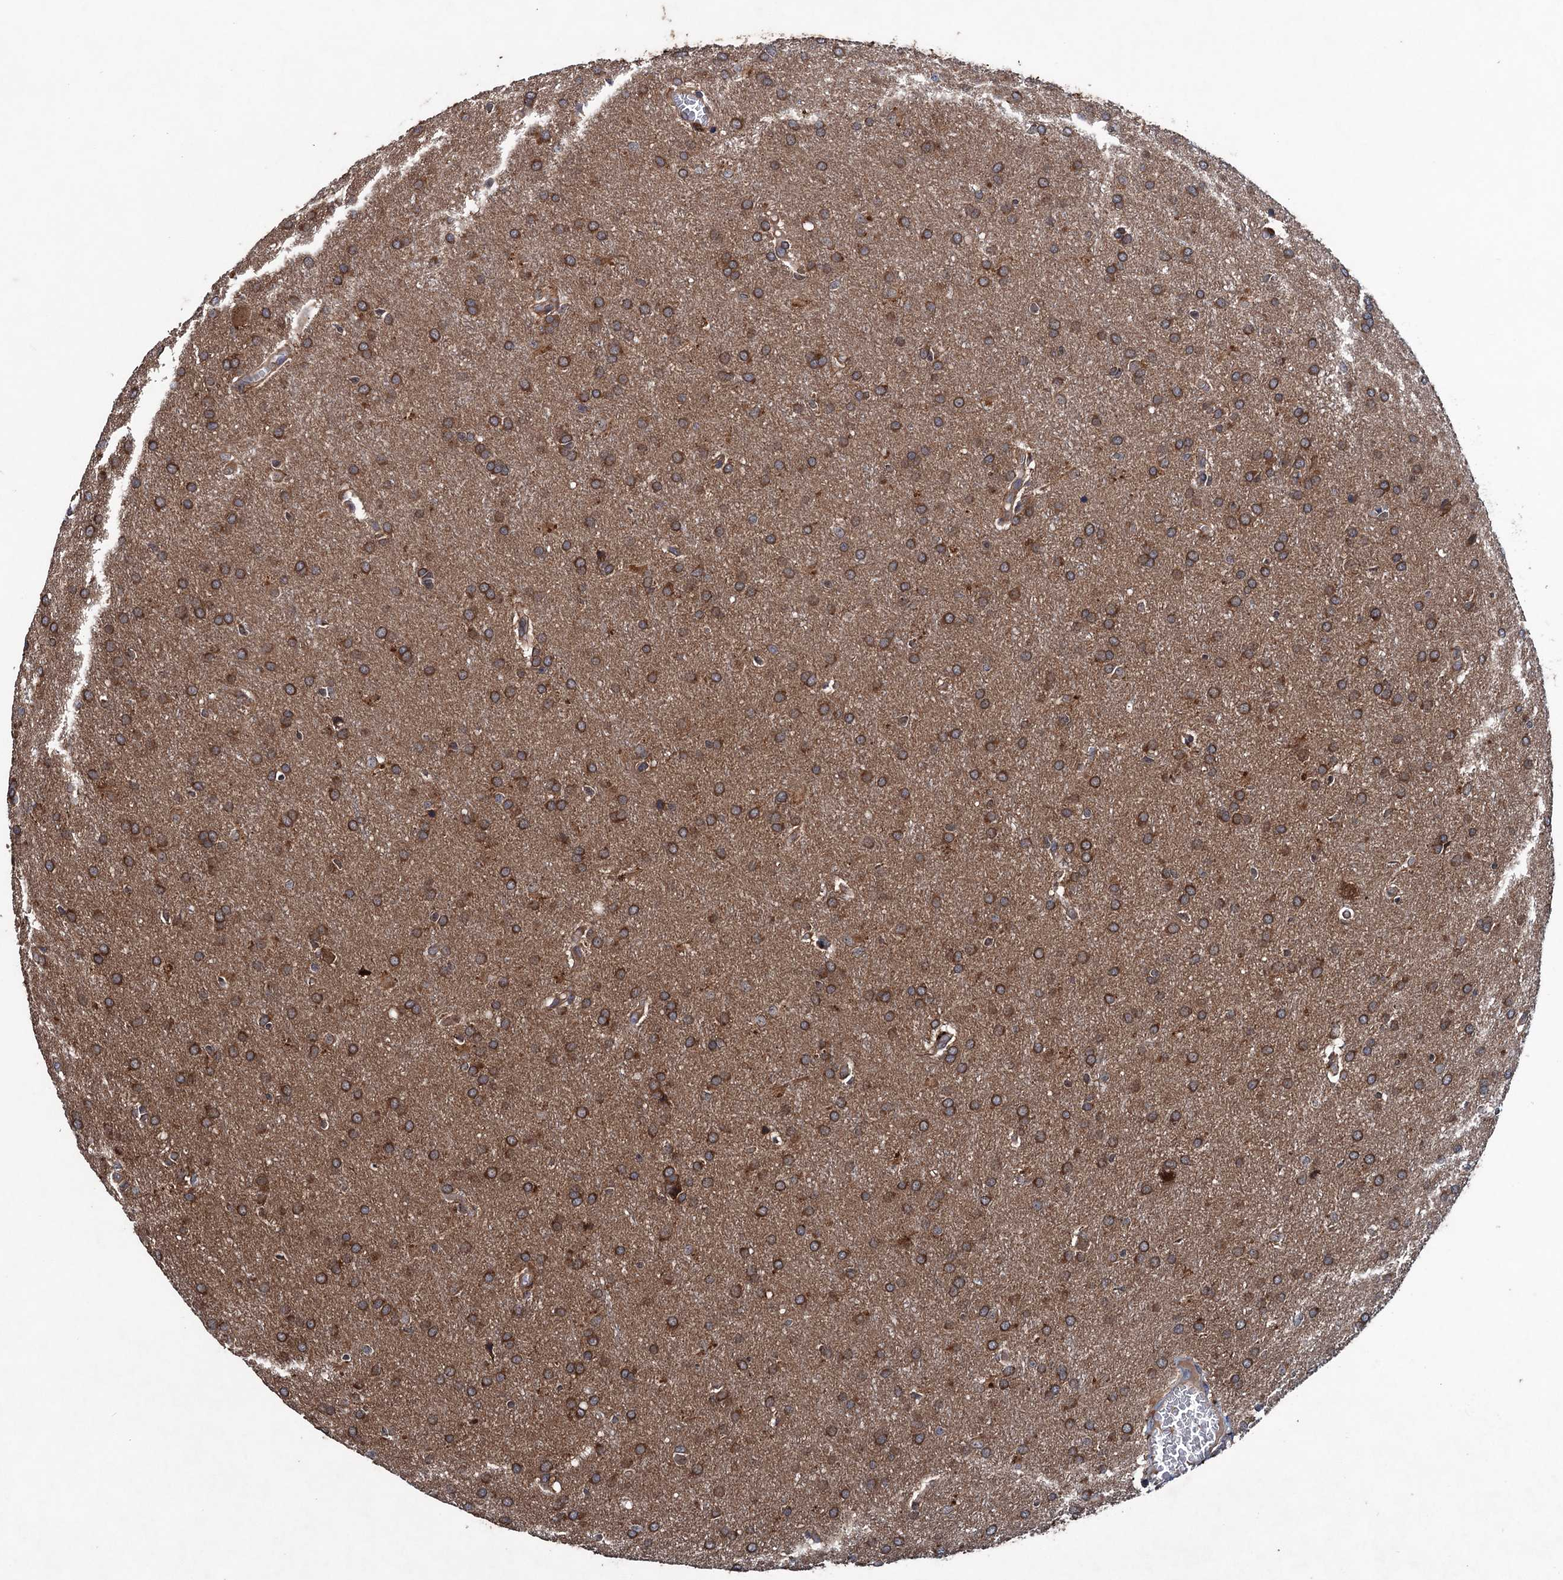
{"staining": {"intensity": "strong", "quantity": ">75%", "location": "cytoplasmic/membranous"}, "tissue": "glioma", "cell_type": "Tumor cells", "image_type": "cancer", "snomed": [{"axis": "morphology", "description": "Glioma, malignant, Low grade"}, {"axis": "topography", "description": "Brain"}], "caption": "This is an image of IHC staining of malignant glioma (low-grade), which shows strong expression in the cytoplasmic/membranous of tumor cells.", "gene": "BLTP3B", "patient": {"sex": "female", "age": 32}}